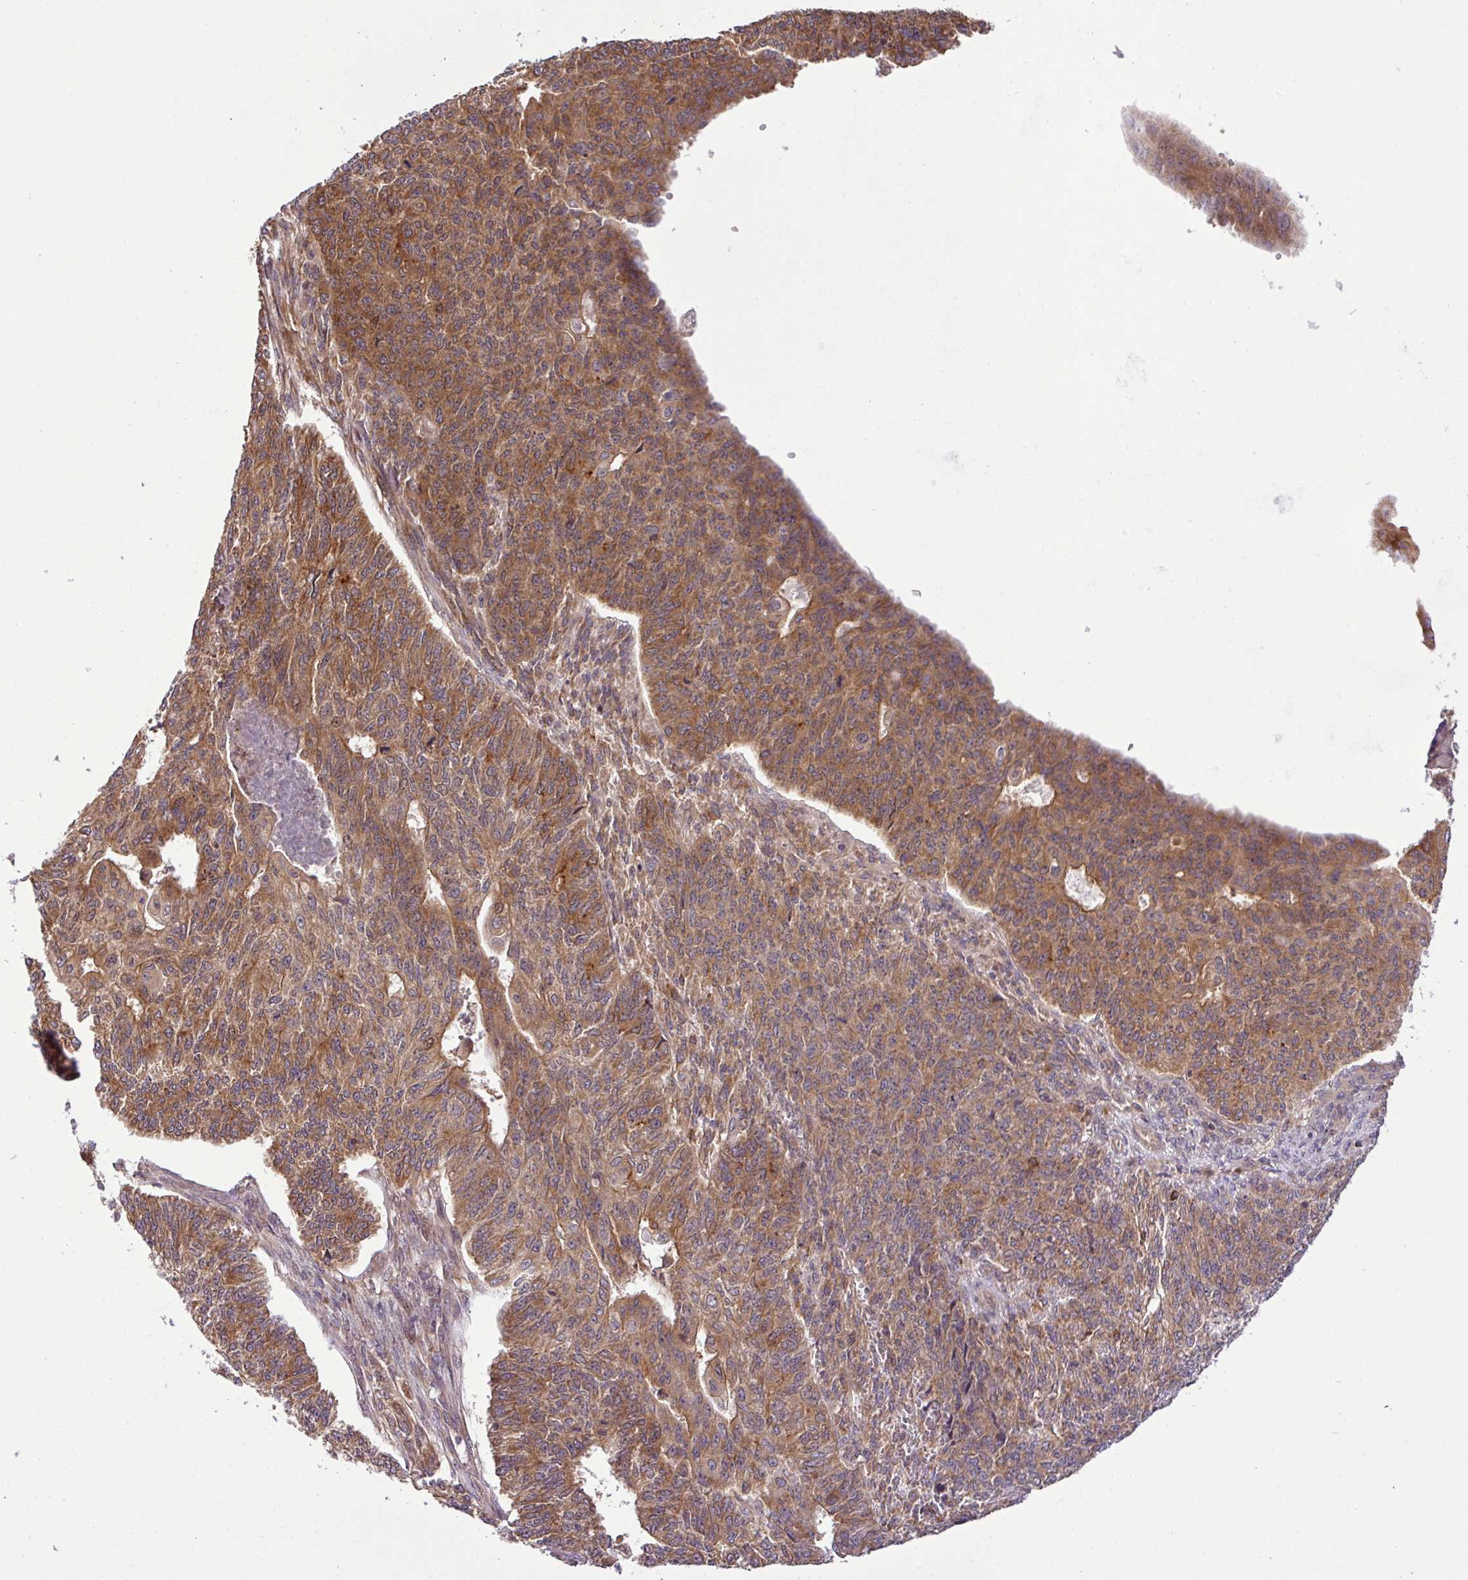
{"staining": {"intensity": "moderate", "quantity": ">75%", "location": "cytoplasmic/membranous"}, "tissue": "endometrial cancer", "cell_type": "Tumor cells", "image_type": "cancer", "snomed": [{"axis": "morphology", "description": "Adenocarcinoma, NOS"}, {"axis": "topography", "description": "Endometrium"}], "caption": "The micrograph shows a brown stain indicating the presence of a protein in the cytoplasmic/membranous of tumor cells in endometrial cancer.", "gene": "DLGAP4", "patient": {"sex": "female", "age": 32}}